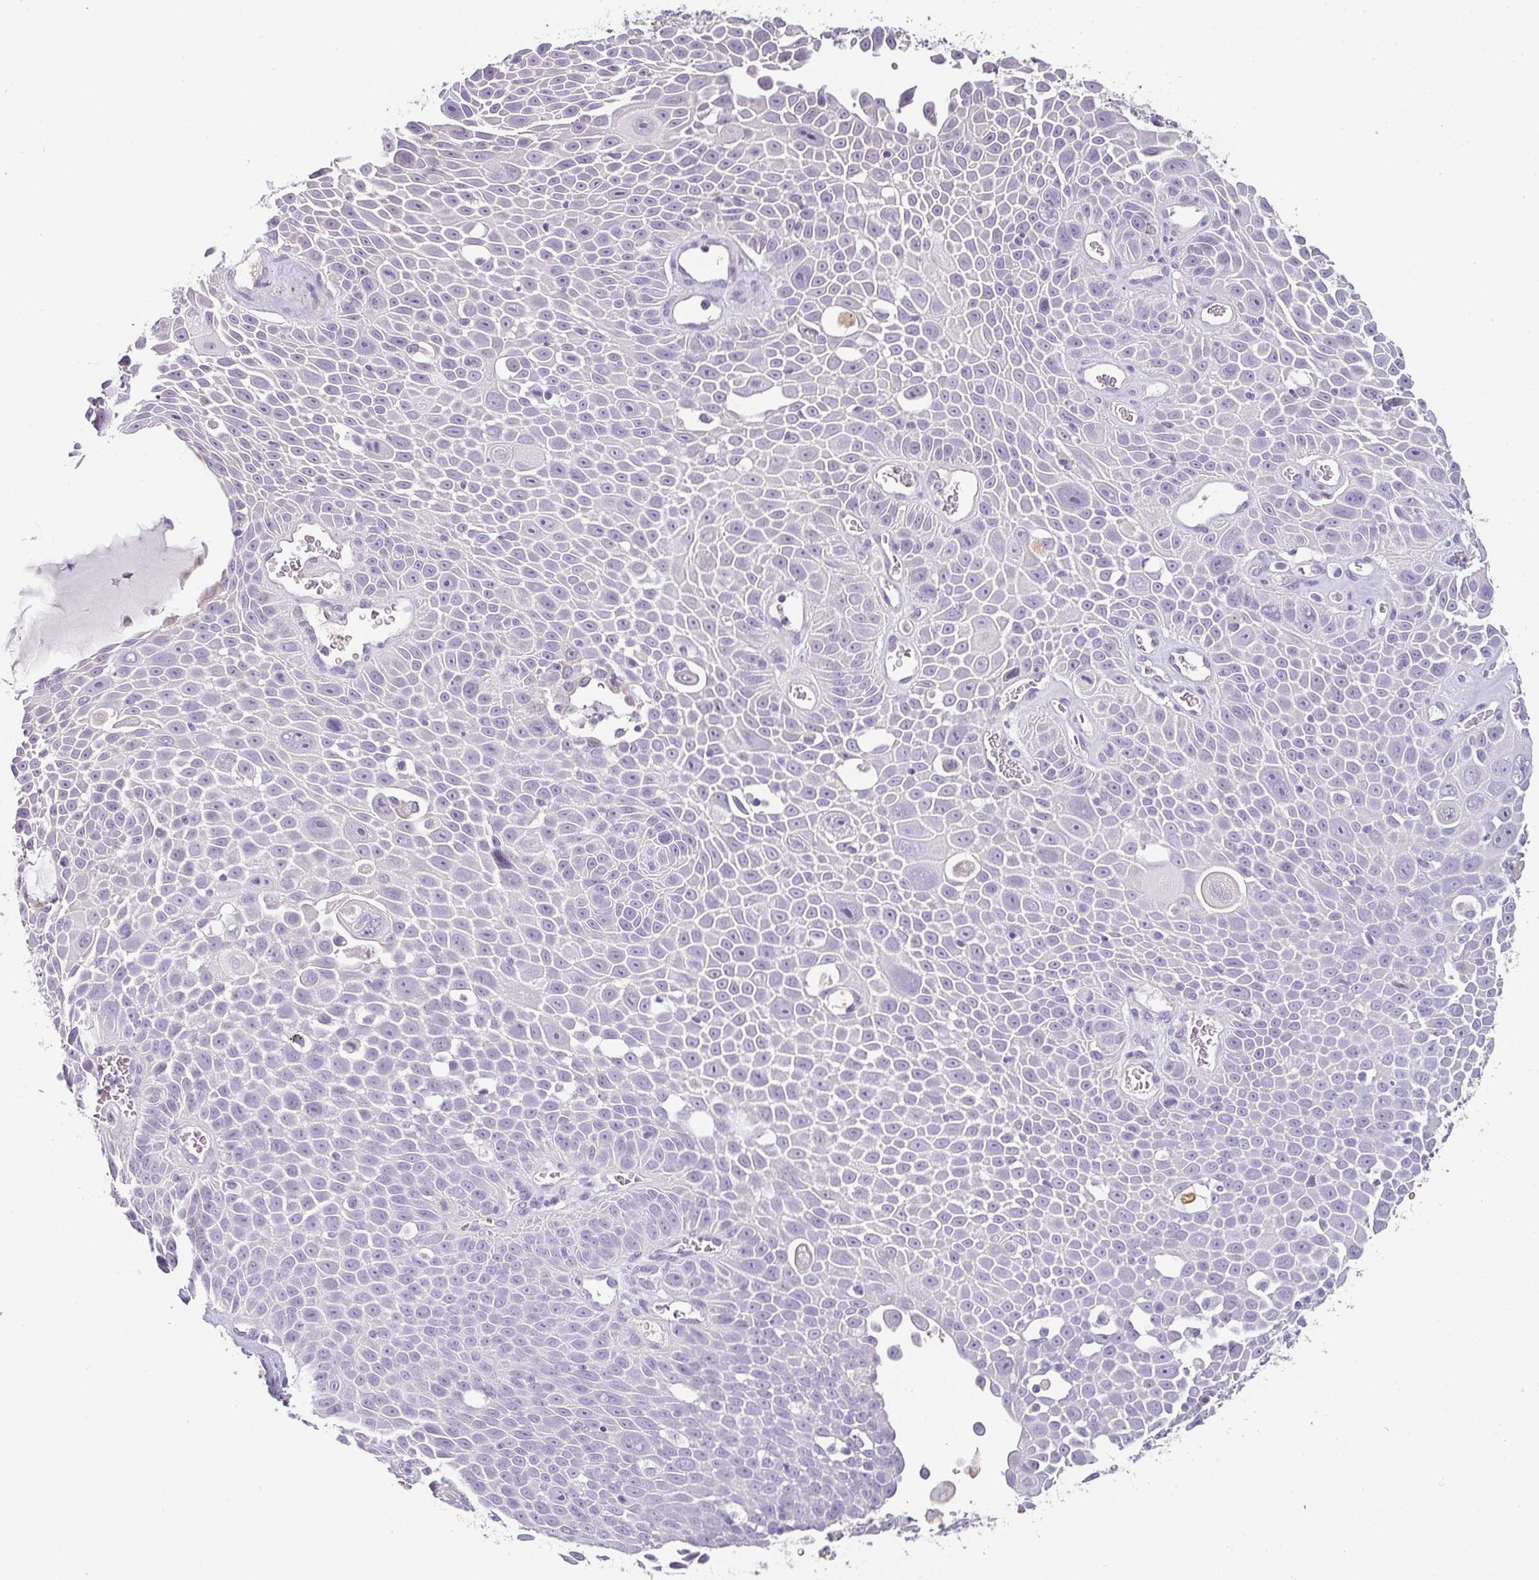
{"staining": {"intensity": "negative", "quantity": "none", "location": "none"}, "tissue": "lung cancer", "cell_type": "Tumor cells", "image_type": "cancer", "snomed": [{"axis": "morphology", "description": "Squamous cell carcinoma, NOS"}, {"axis": "morphology", "description": "Squamous cell carcinoma, metastatic, NOS"}, {"axis": "topography", "description": "Lymph node"}, {"axis": "topography", "description": "Lung"}], "caption": "Immunohistochemical staining of metastatic squamous cell carcinoma (lung) shows no significant staining in tumor cells.", "gene": "C1QTNF8", "patient": {"sex": "female", "age": 62}}